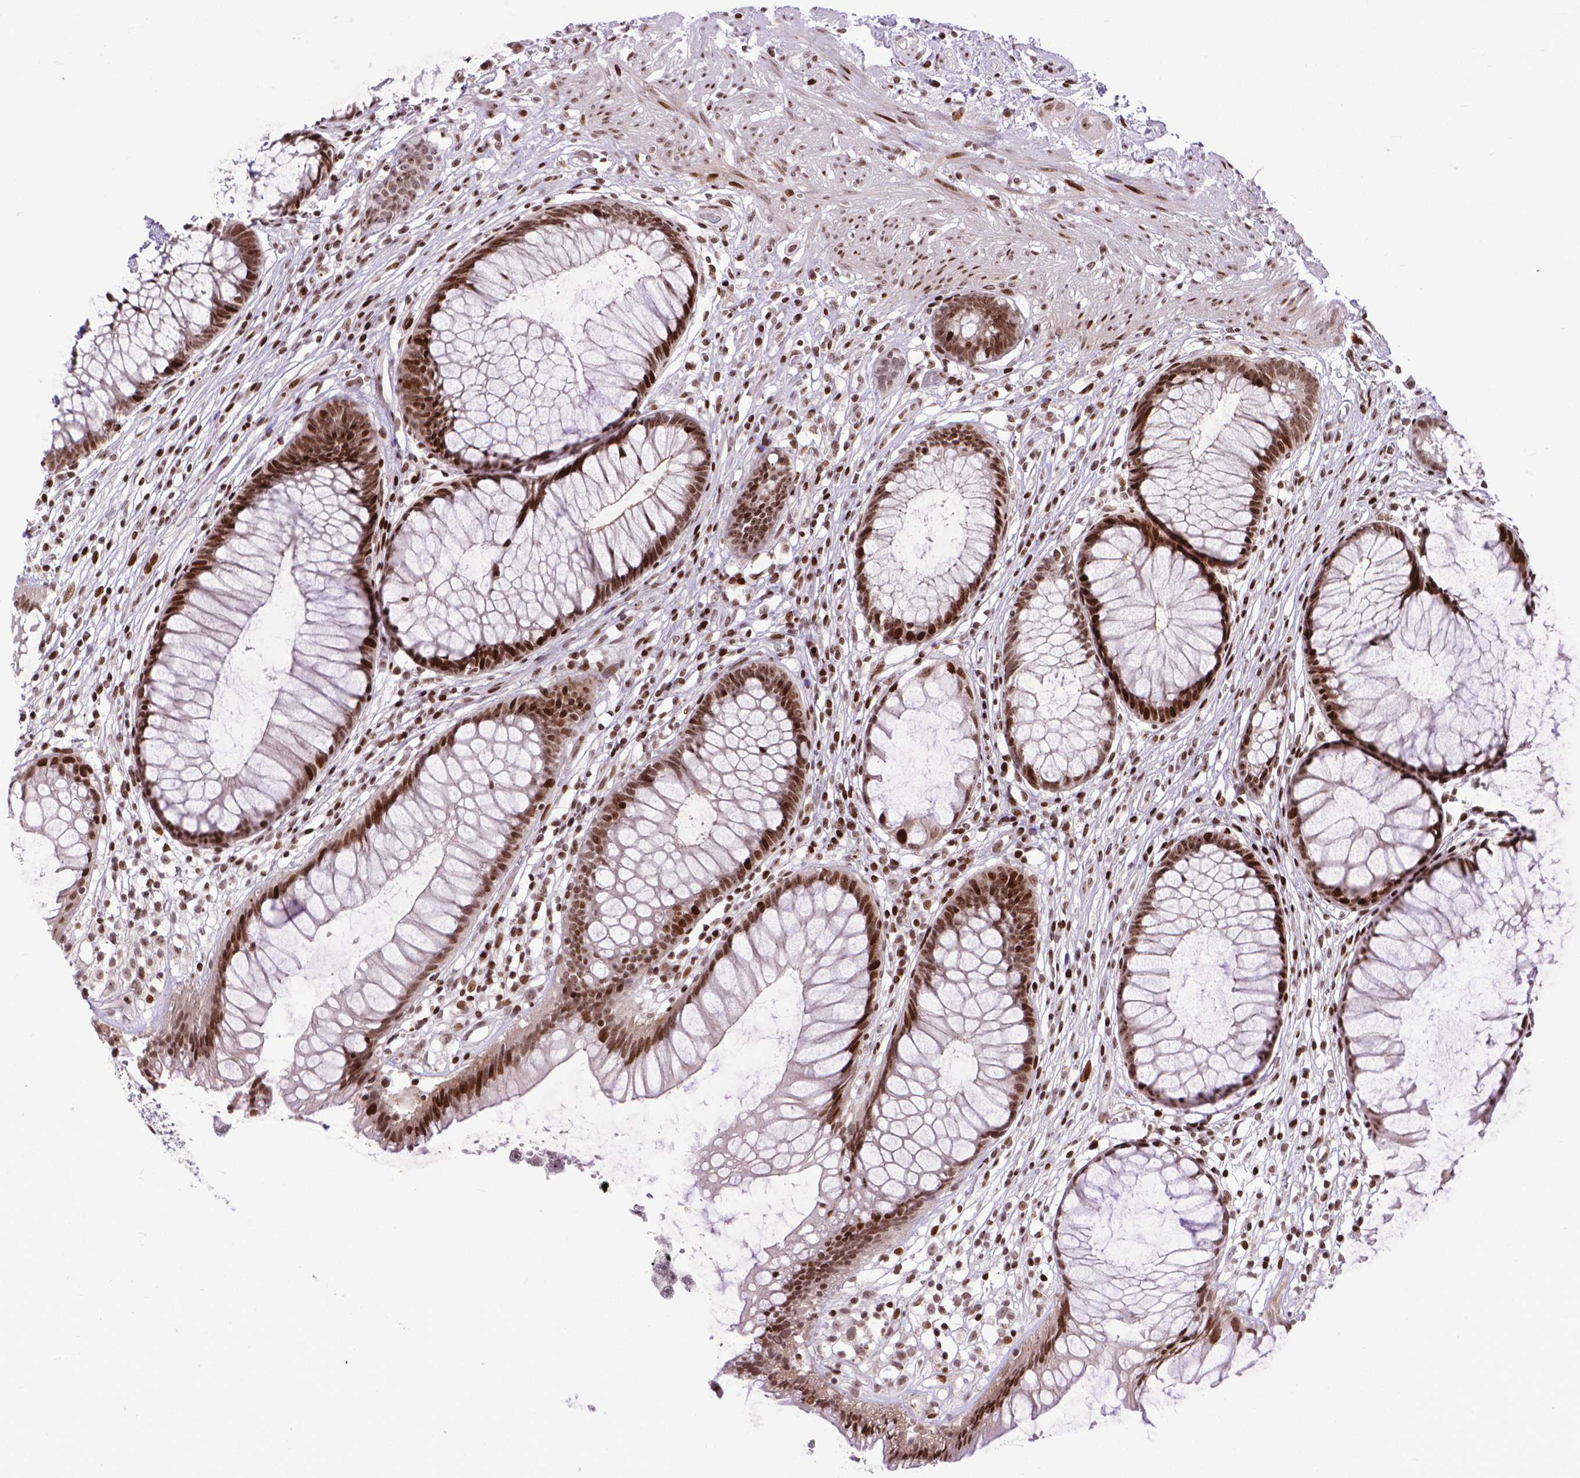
{"staining": {"intensity": "moderate", "quantity": ">75%", "location": "nuclear"}, "tissue": "rectum", "cell_type": "Glandular cells", "image_type": "normal", "snomed": [{"axis": "morphology", "description": "Normal tissue, NOS"}, {"axis": "topography", "description": "Smooth muscle"}, {"axis": "topography", "description": "Rectum"}], "caption": "Brown immunohistochemical staining in benign rectum shows moderate nuclear staining in about >75% of glandular cells. Nuclei are stained in blue.", "gene": "AMER1", "patient": {"sex": "male", "age": 53}}